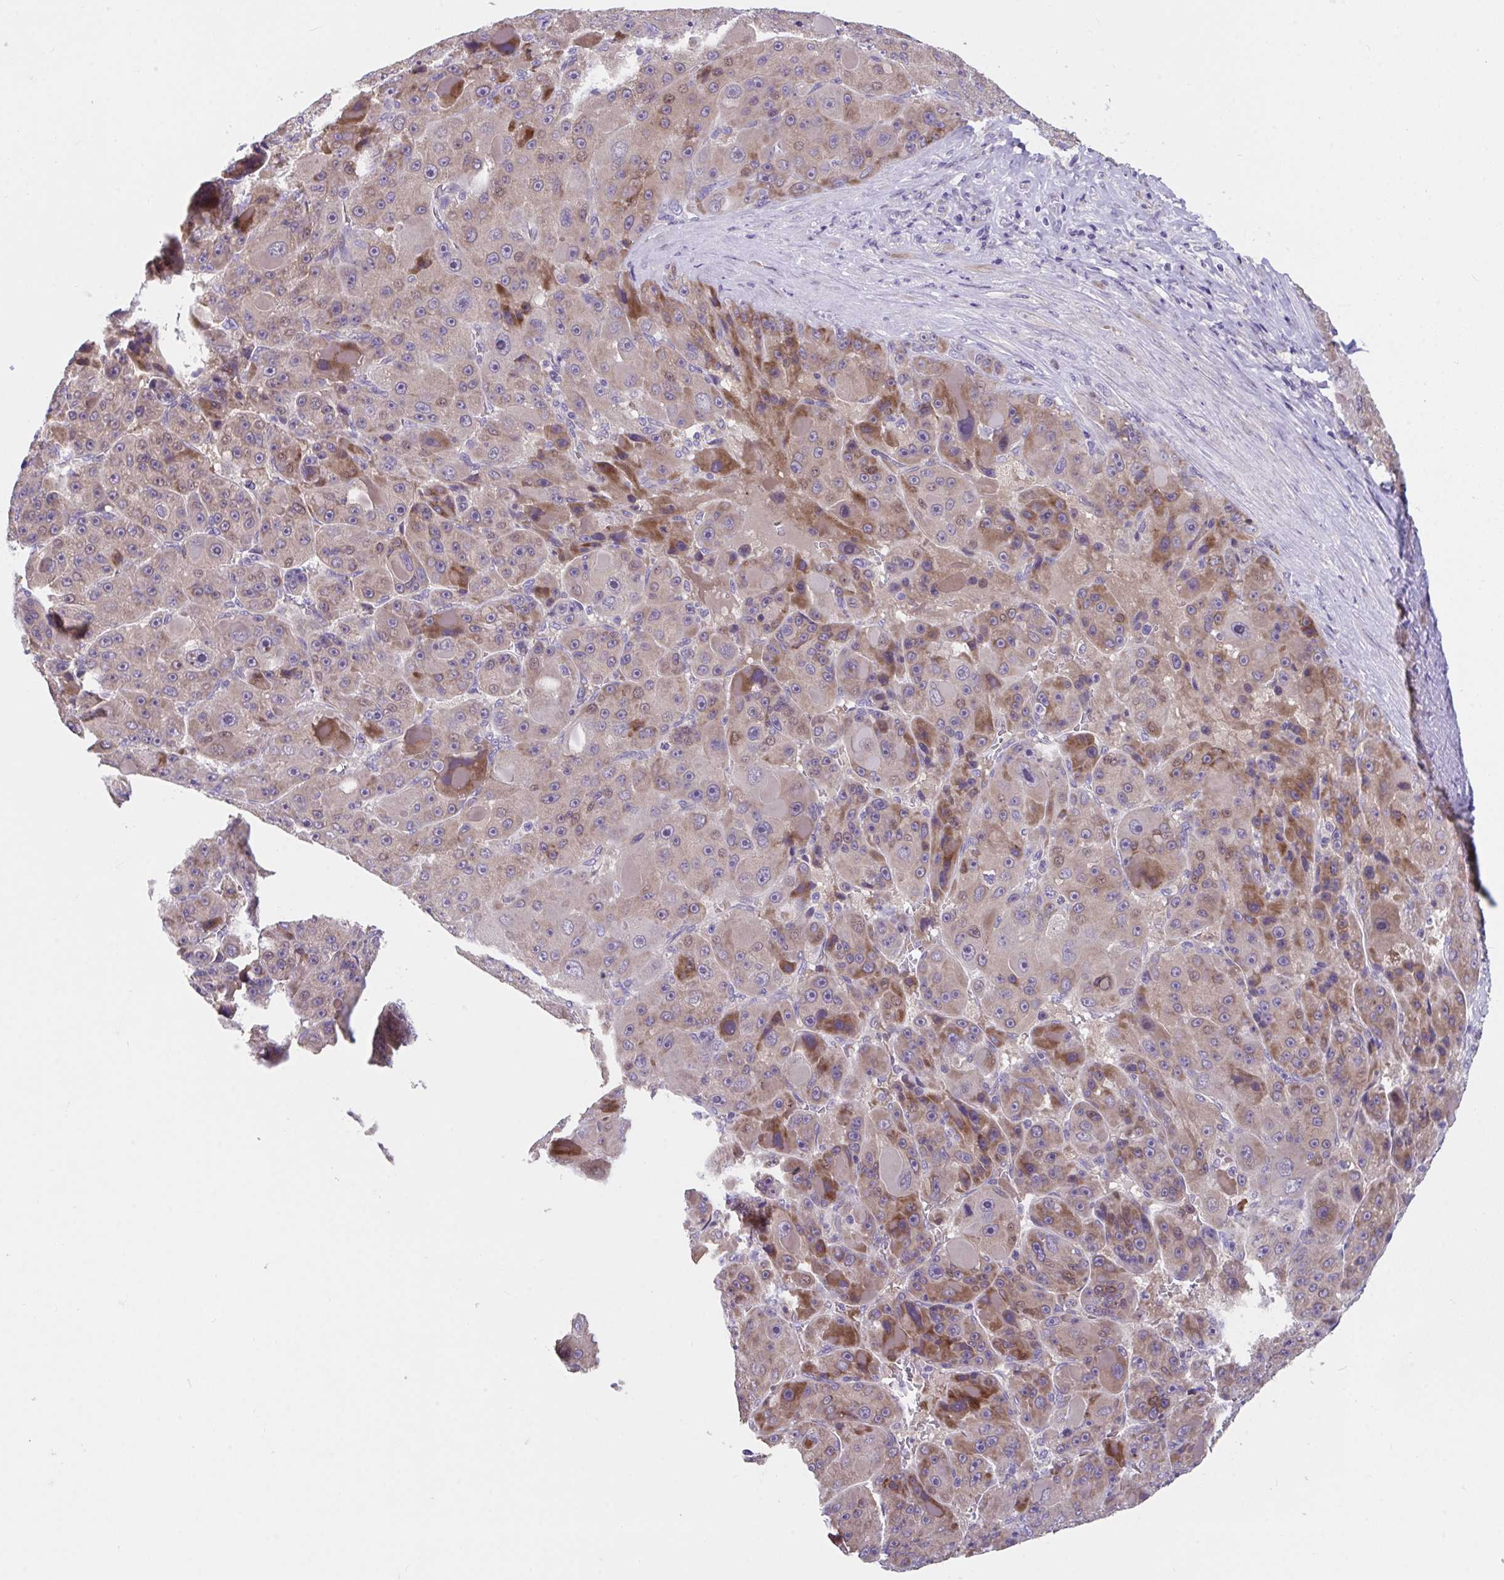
{"staining": {"intensity": "moderate", "quantity": "25%-75%", "location": "cytoplasmic/membranous"}, "tissue": "liver cancer", "cell_type": "Tumor cells", "image_type": "cancer", "snomed": [{"axis": "morphology", "description": "Carcinoma, Hepatocellular, NOS"}, {"axis": "topography", "description": "Liver"}], "caption": "Hepatocellular carcinoma (liver) tissue reveals moderate cytoplasmic/membranous expression in about 25%-75% of tumor cells", "gene": "SUSD4", "patient": {"sex": "male", "age": 76}}